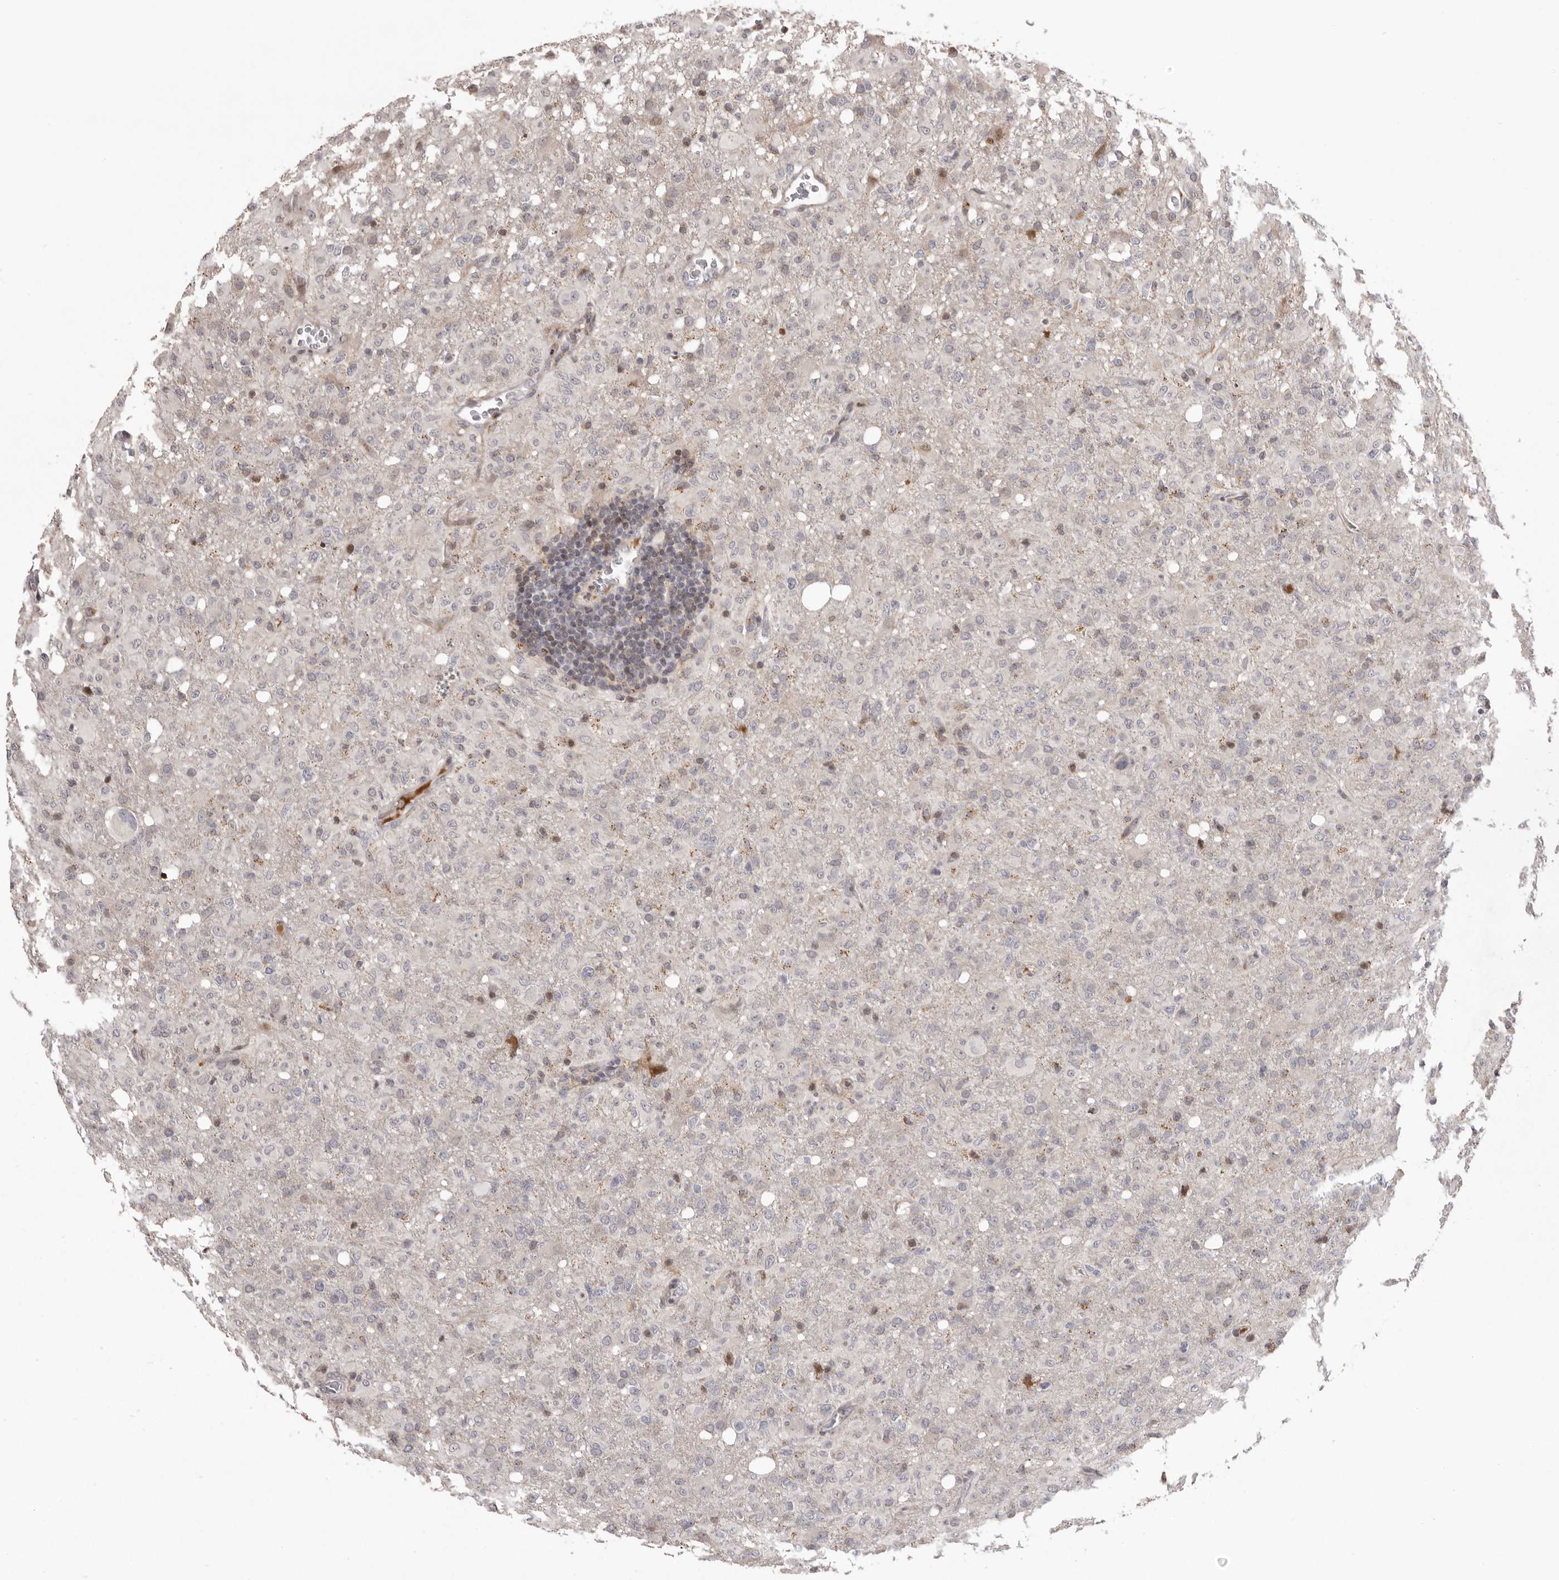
{"staining": {"intensity": "negative", "quantity": "none", "location": "none"}, "tissue": "glioma", "cell_type": "Tumor cells", "image_type": "cancer", "snomed": [{"axis": "morphology", "description": "Glioma, malignant, High grade"}, {"axis": "topography", "description": "Brain"}], "caption": "High magnification brightfield microscopy of glioma stained with DAB (brown) and counterstained with hematoxylin (blue): tumor cells show no significant staining.", "gene": "AZIN1", "patient": {"sex": "female", "age": 57}}